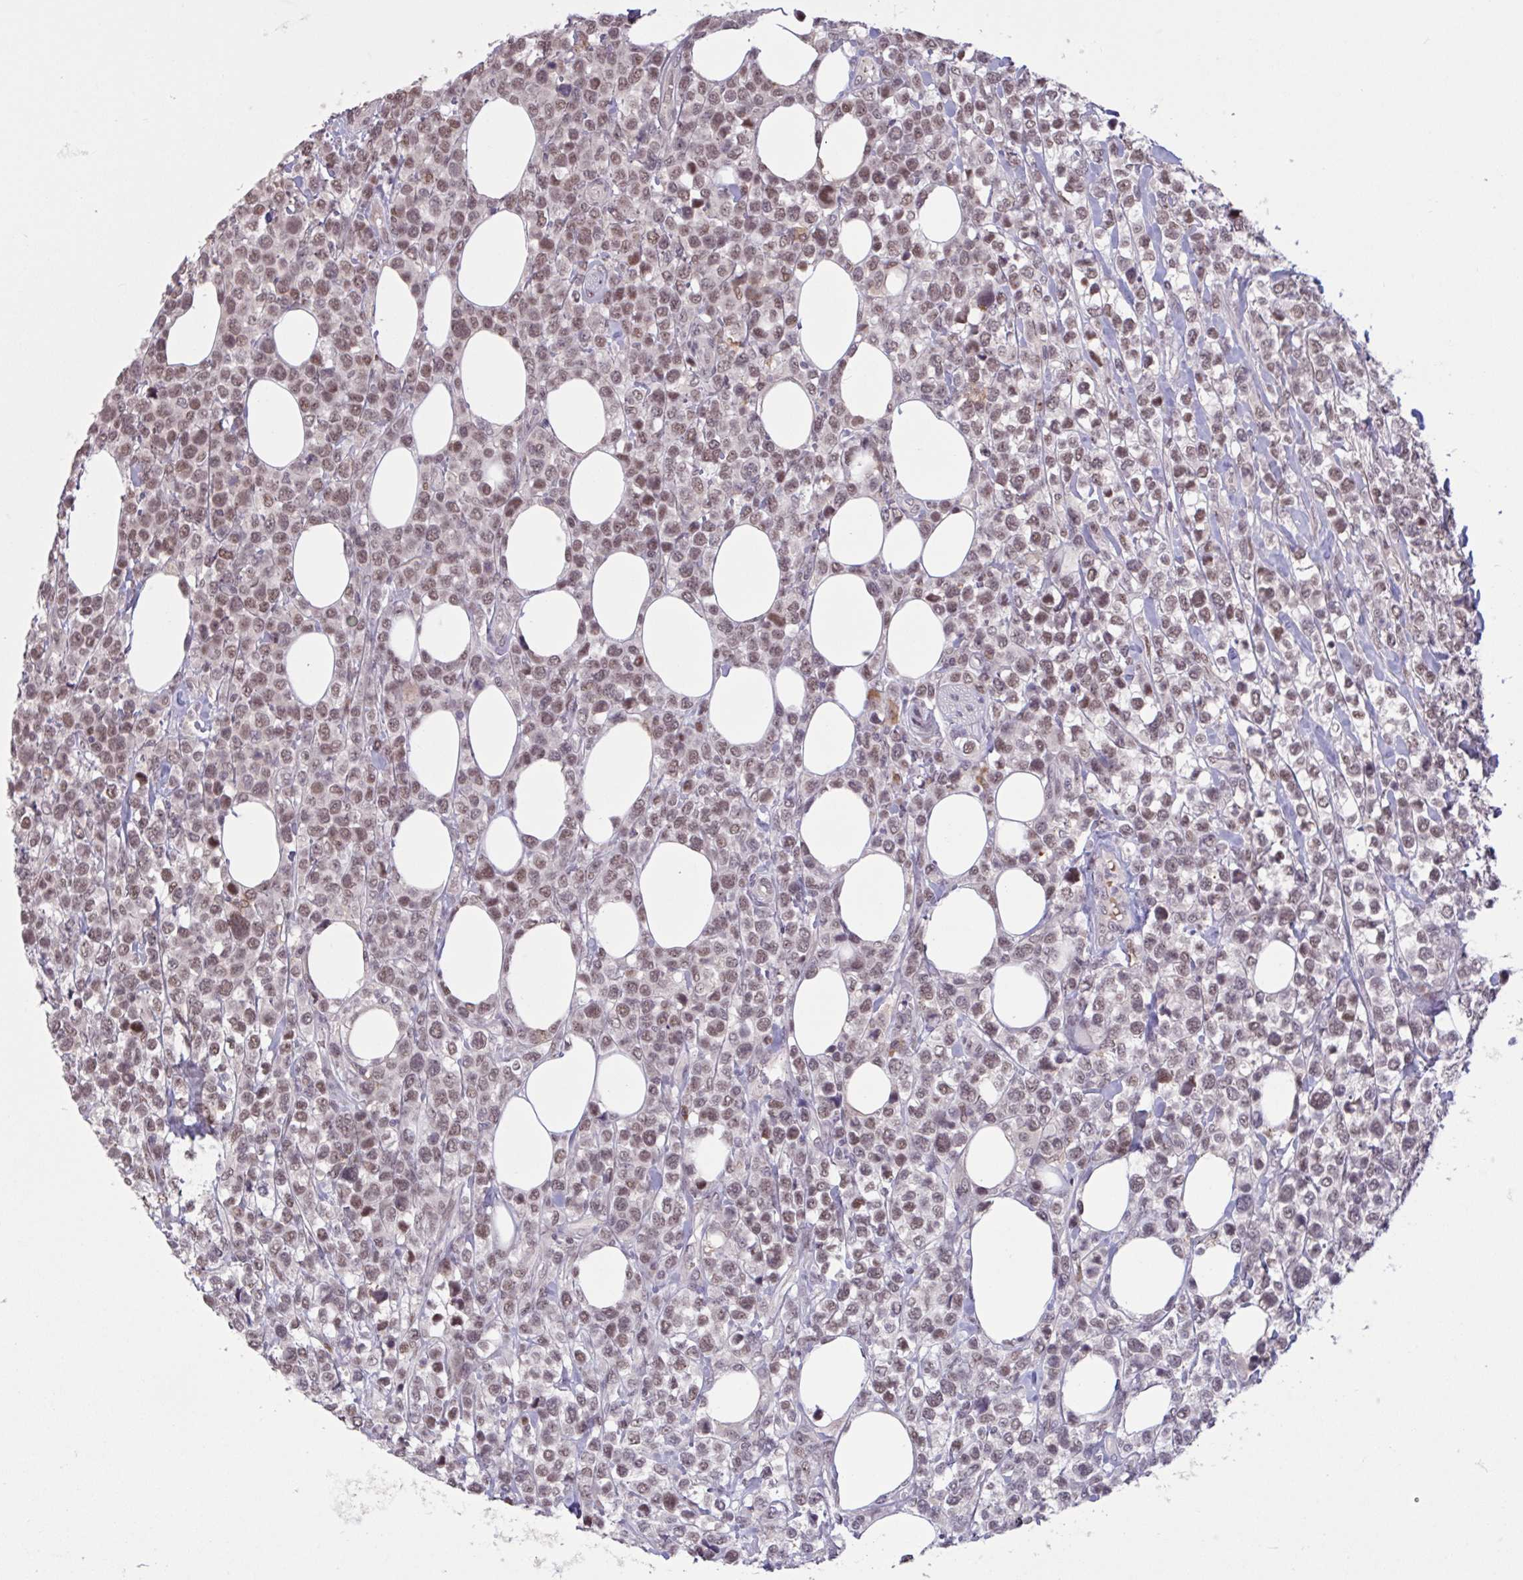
{"staining": {"intensity": "moderate", "quantity": ">75%", "location": "nuclear"}, "tissue": "lymphoma", "cell_type": "Tumor cells", "image_type": "cancer", "snomed": [{"axis": "morphology", "description": "Malignant lymphoma, non-Hodgkin's type, High grade"}, {"axis": "topography", "description": "Soft tissue"}], "caption": "Protein expression analysis of lymphoma demonstrates moderate nuclear staining in approximately >75% of tumor cells. The staining is performed using DAB (3,3'-diaminobenzidine) brown chromogen to label protein expression. The nuclei are counter-stained blue using hematoxylin.", "gene": "ZNF414", "patient": {"sex": "female", "age": 56}}